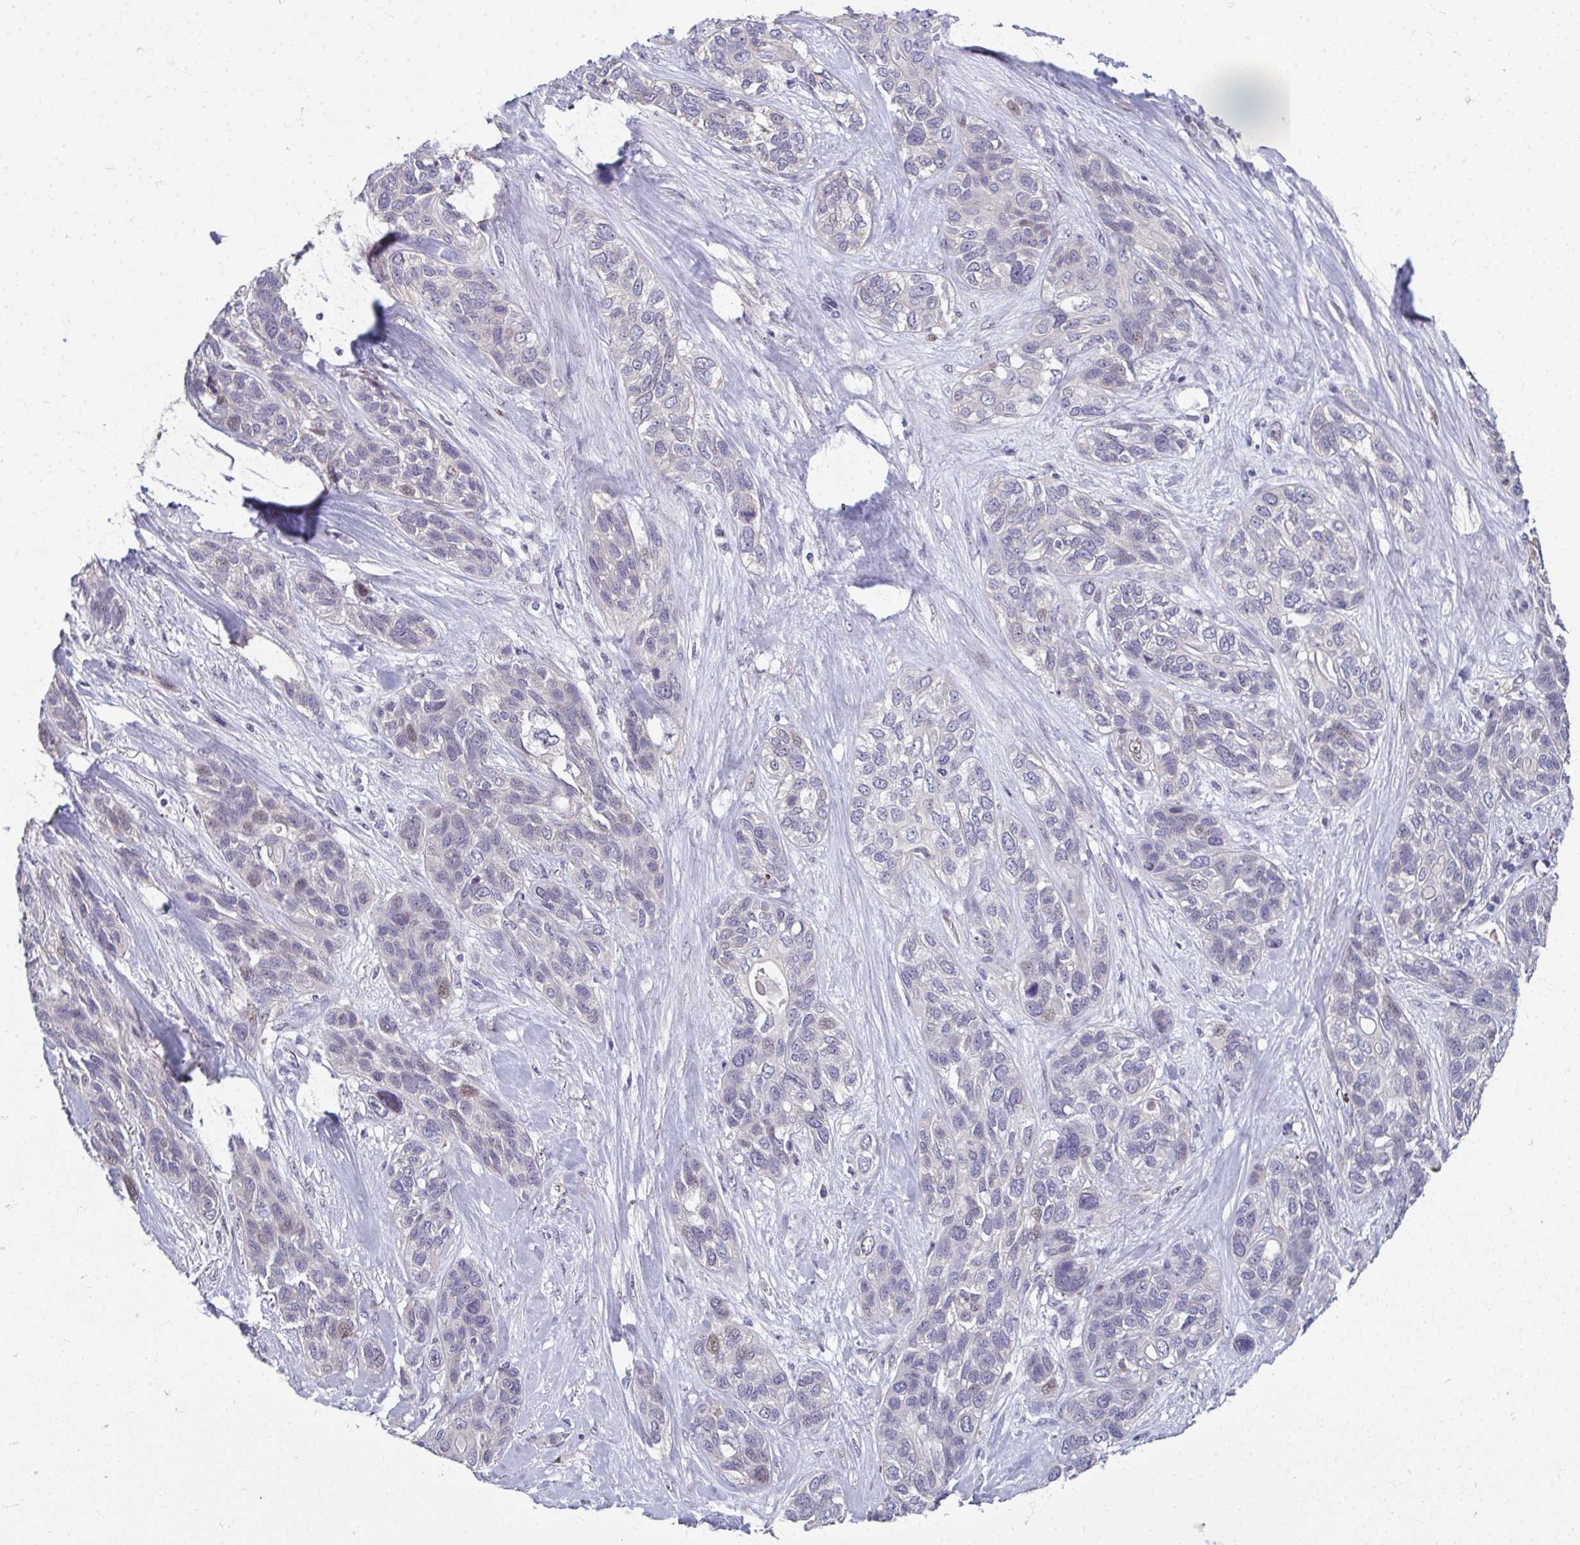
{"staining": {"intensity": "negative", "quantity": "none", "location": "none"}, "tissue": "lung cancer", "cell_type": "Tumor cells", "image_type": "cancer", "snomed": [{"axis": "morphology", "description": "Squamous cell carcinoma, NOS"}, {"axis": "topography", "description": "Lung"}], "caption": "The photomicrograph displays no significant positivity in tumor cells of squamous cell carcinoma (lung).", "gene": "ODF1", "patient": {"sex": "female", "age": 70}}